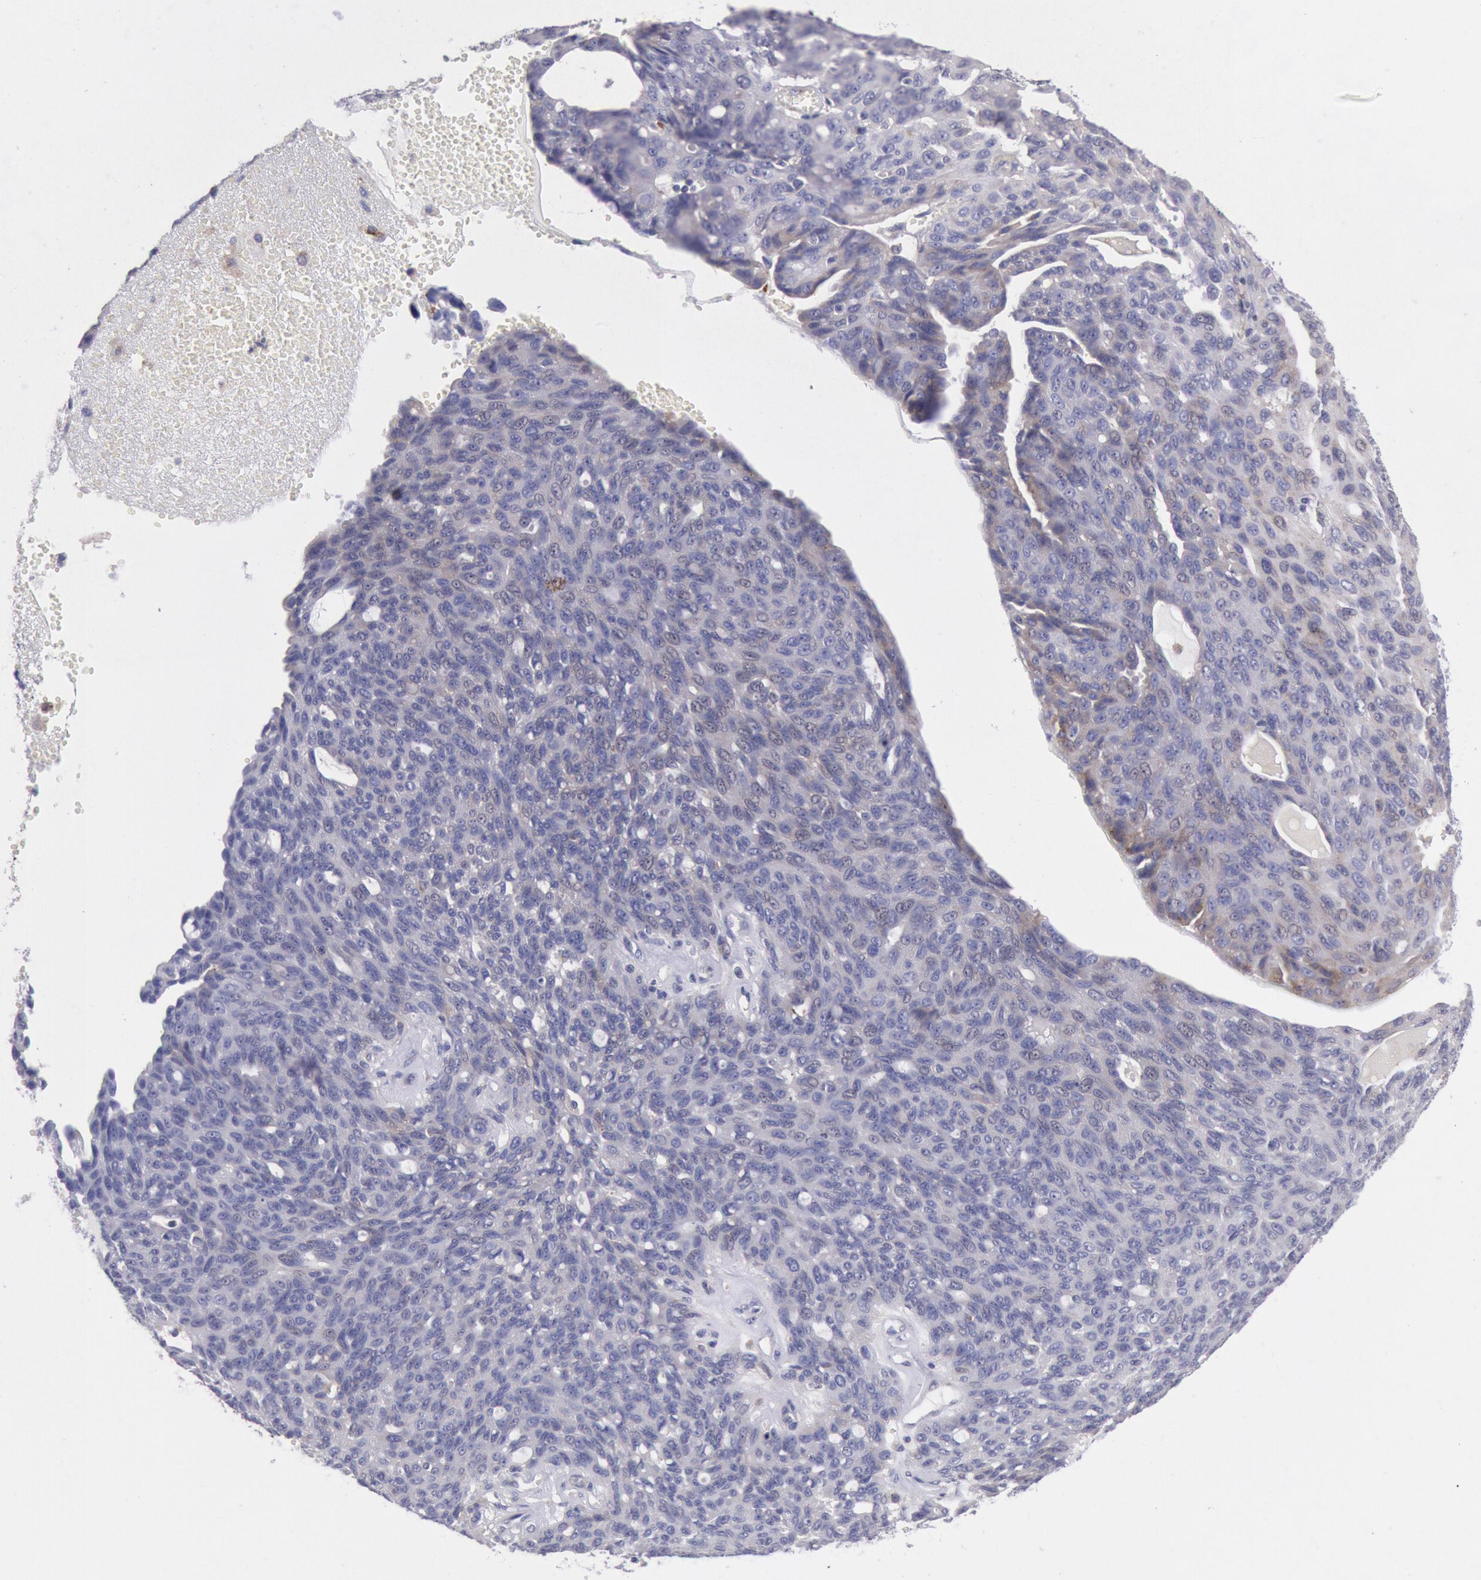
{"staining": {"intensity": "weak", "quantity": "25%-75%", "location": "cytoplasmic/membranous"}, "tissue": "ovarian cancer", "cell_type": "Tumor cells", "image_type": "cancer", "snomed": [{"axis": "morphology", "description": "Carcinoma, endometroid"}, {"axis": "topography", "description": "Ovary"}], "caption": "Immunohistochemistry image of human ovarian cancer stained for a protein (brown), which displays low levels of weak cytoplasmic/membranous positivity in about 25%-75% of tumor cells.", "gene": "GAL3ST1", "patient": {"sex": "female", "age": 60}}